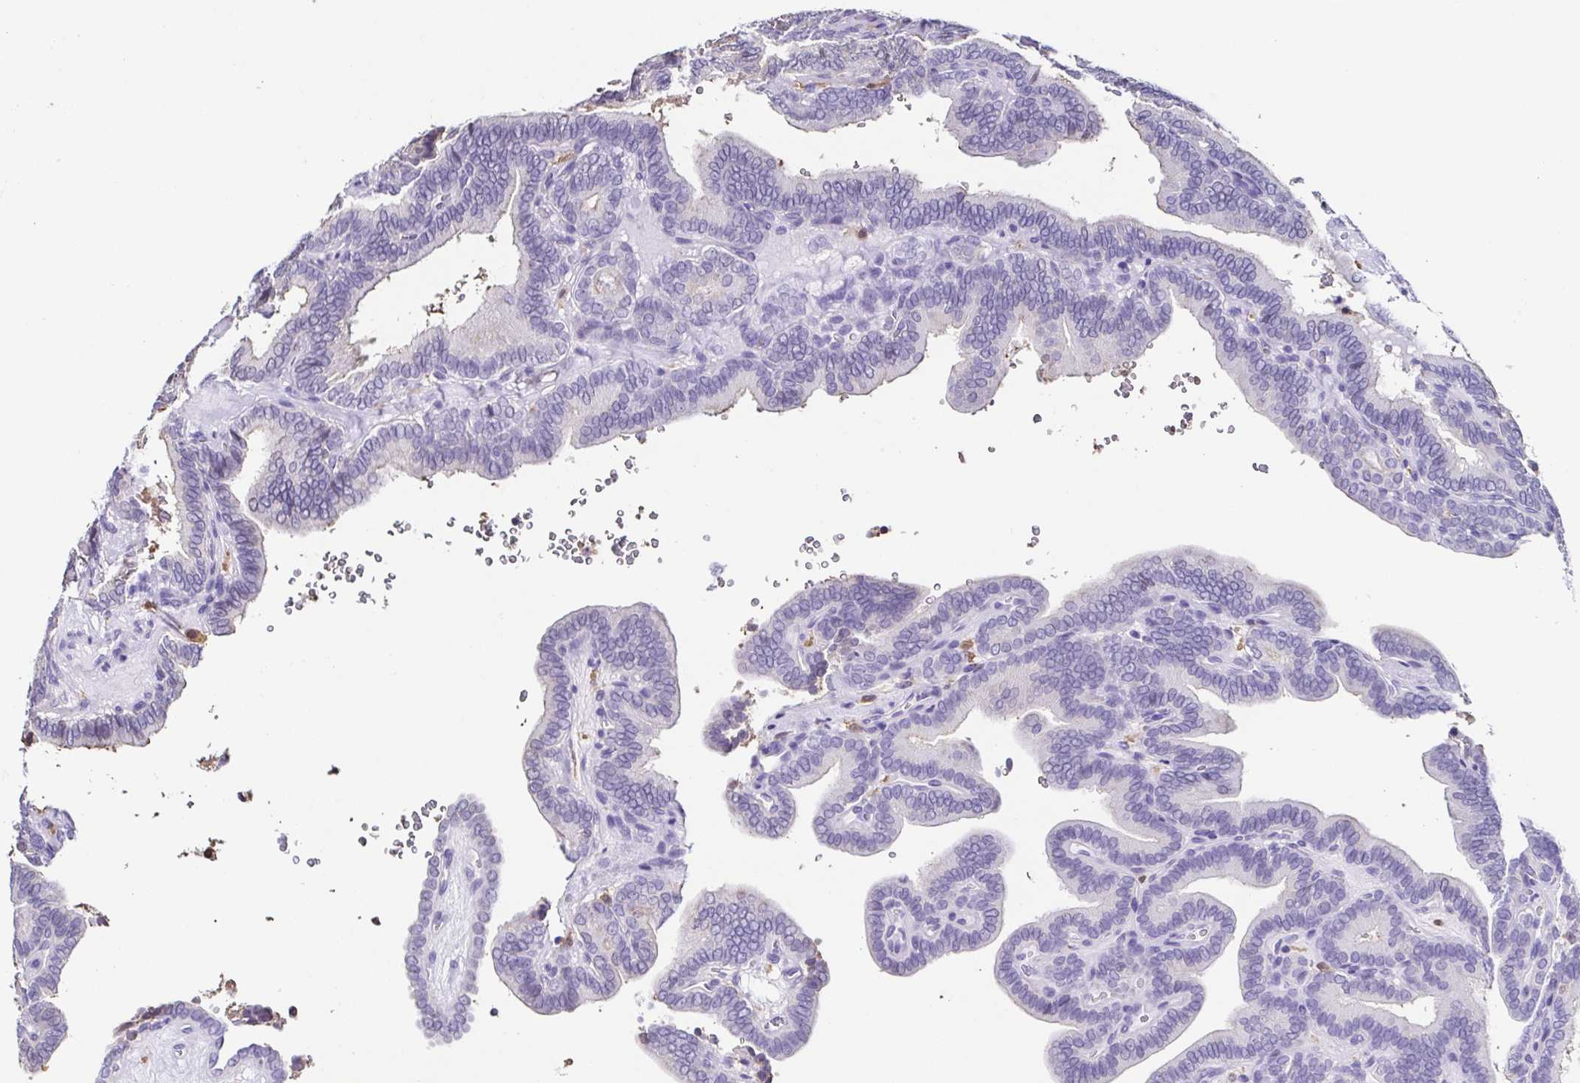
{"staining": {"intensity": "negative", "quantity": "none", "location": "none"}, "tissue": "thyroid cancer", "cell_type": "Tumor cells", "image_type": "cancer", "snomed": [{"axis": "morphology", "description": "Papillary adenocarcinoma, NOS"}, {"axis": "topography", "description": "Thyroid gland"}], "caption": "Tumor cells show no significant staining in thyroid papillary adenocarcinoma.", "gene": "ANXA10", "patient": {"sex": "female", "age": 21}}